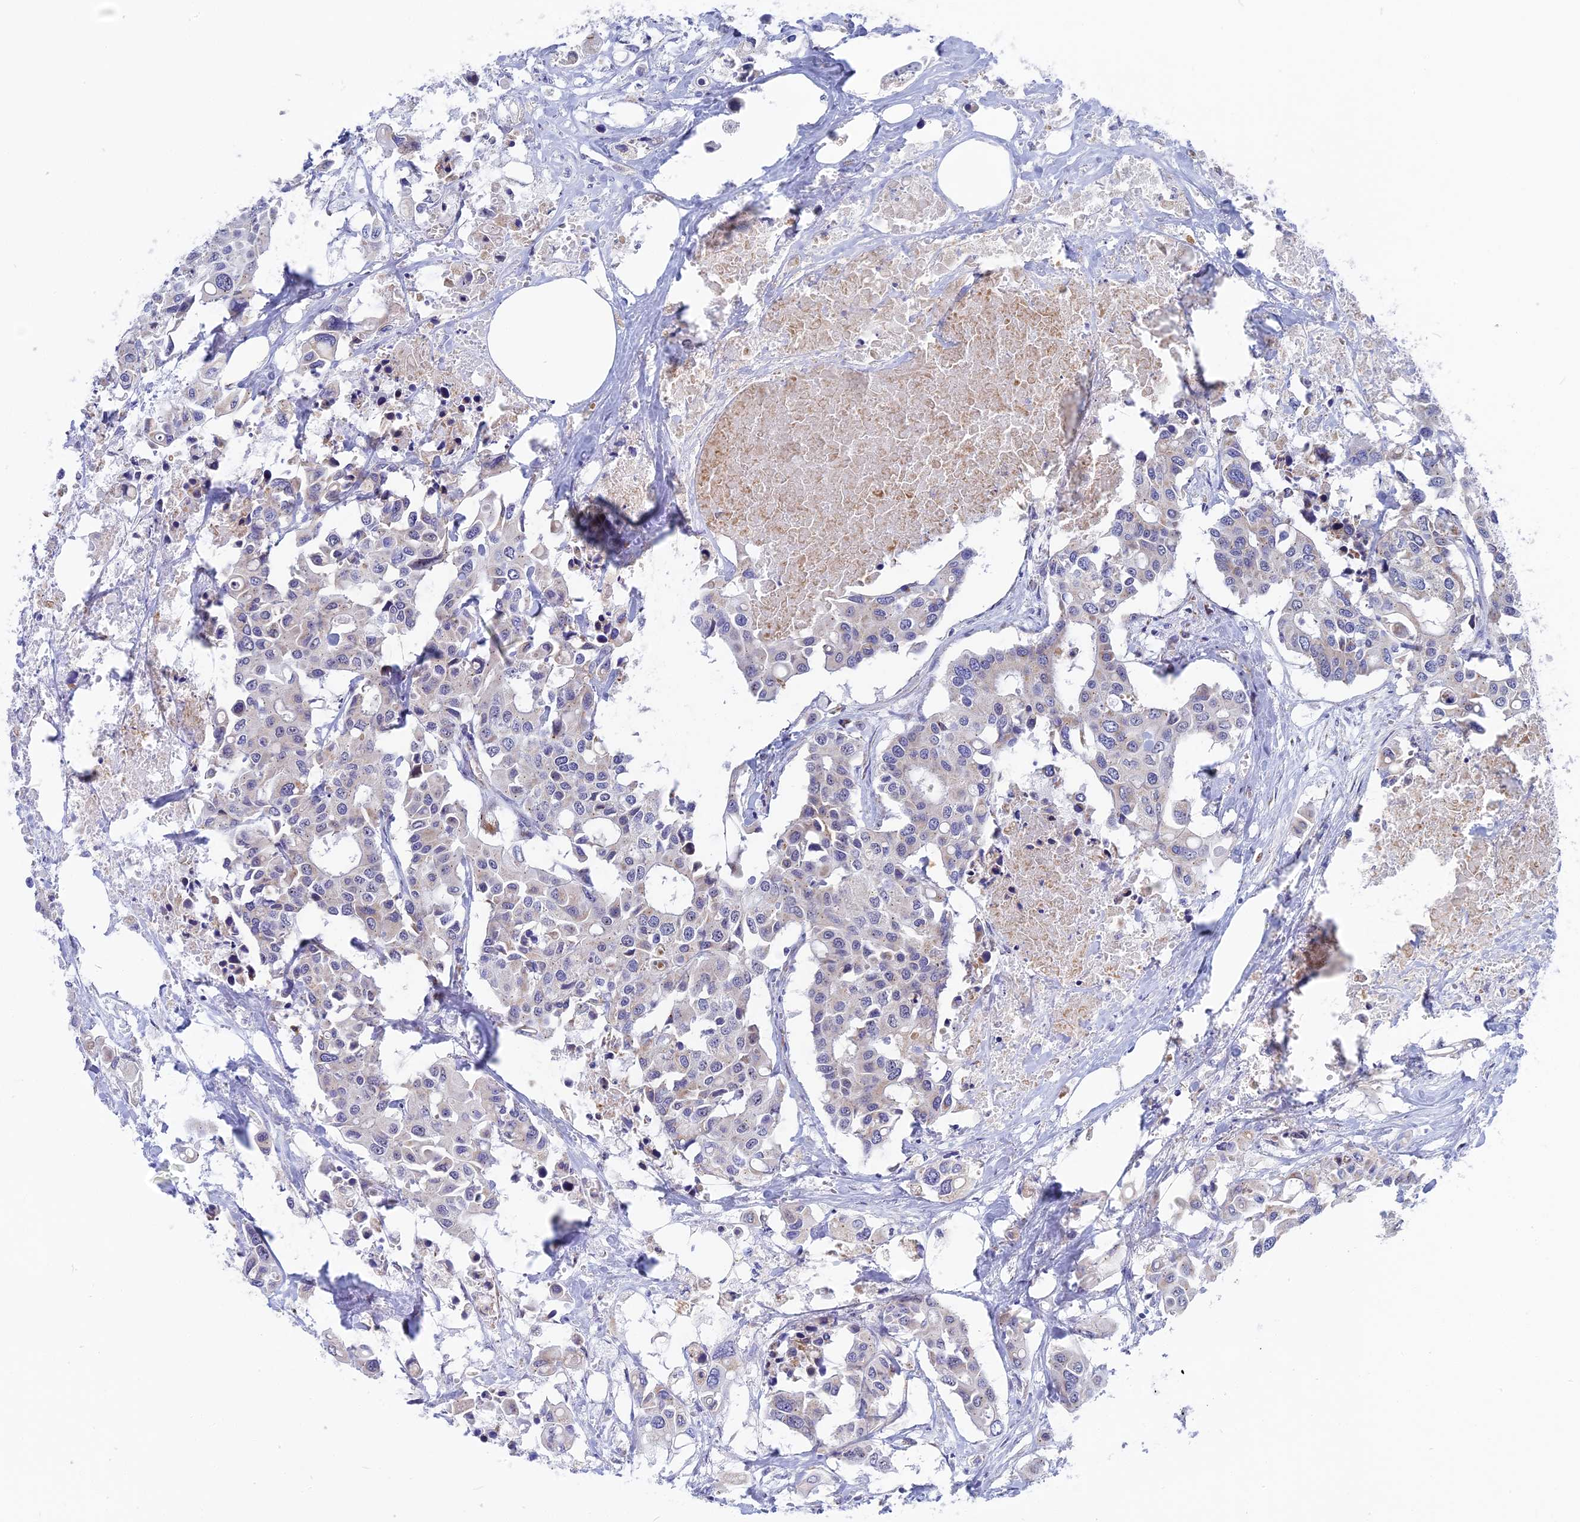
{"staining": {"intensity": "negative", "quantity": "none", "location": "none"}, "tissue": "colorectal cancer", "cell_type": "Tumor cells", "image_type": "cancer", "snomed": [{"axis": "morphology", "description": "Adenocarcinoma, NOS"}, {"axis": "topography", "description": "Colon"}], "caption": "Tumor cells show no significant expression in colorectal cancer. (DAB IHC with hematoxylin counter stain).", "gene": "DTWD1", "patient": {"sex": "male", "age": 77}}